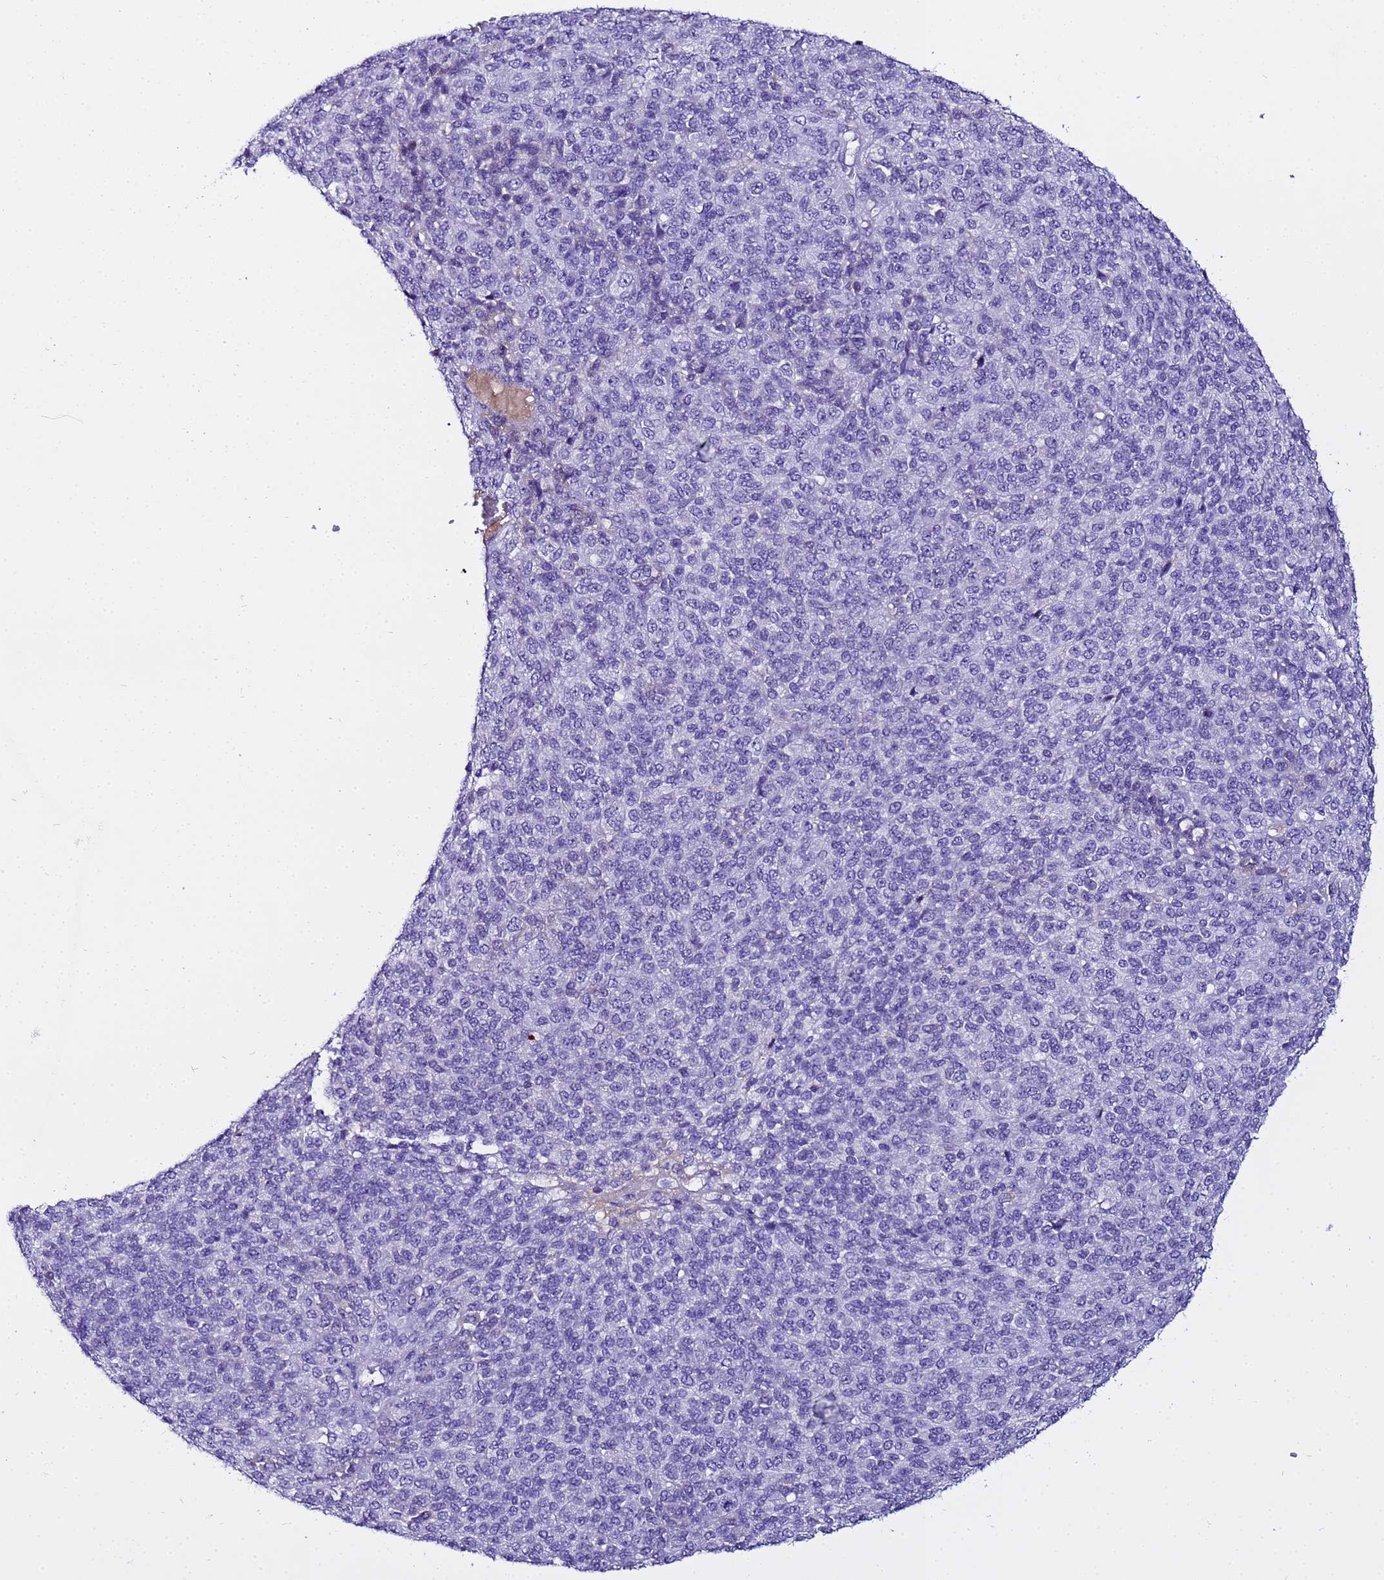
{"staining": {"intensity": "negative", "quantity": "none", "location": "none"}, "tissue": "melanoma", "cell_type": "Tumor cells", "image_type": "cancer", "snomed": [{"axis": "morphology", "description": "Malignant melanoma, Metastatic site"}, {"axis": "topography", "description": "Brain"}], "caption": "Melanoma was stained to show a protein in brown. There is no significant staining in tumor cells. Nuclei are stained in blue.", "gene": "CFHR2", "patient": {"sex": "female", "age": 56}}